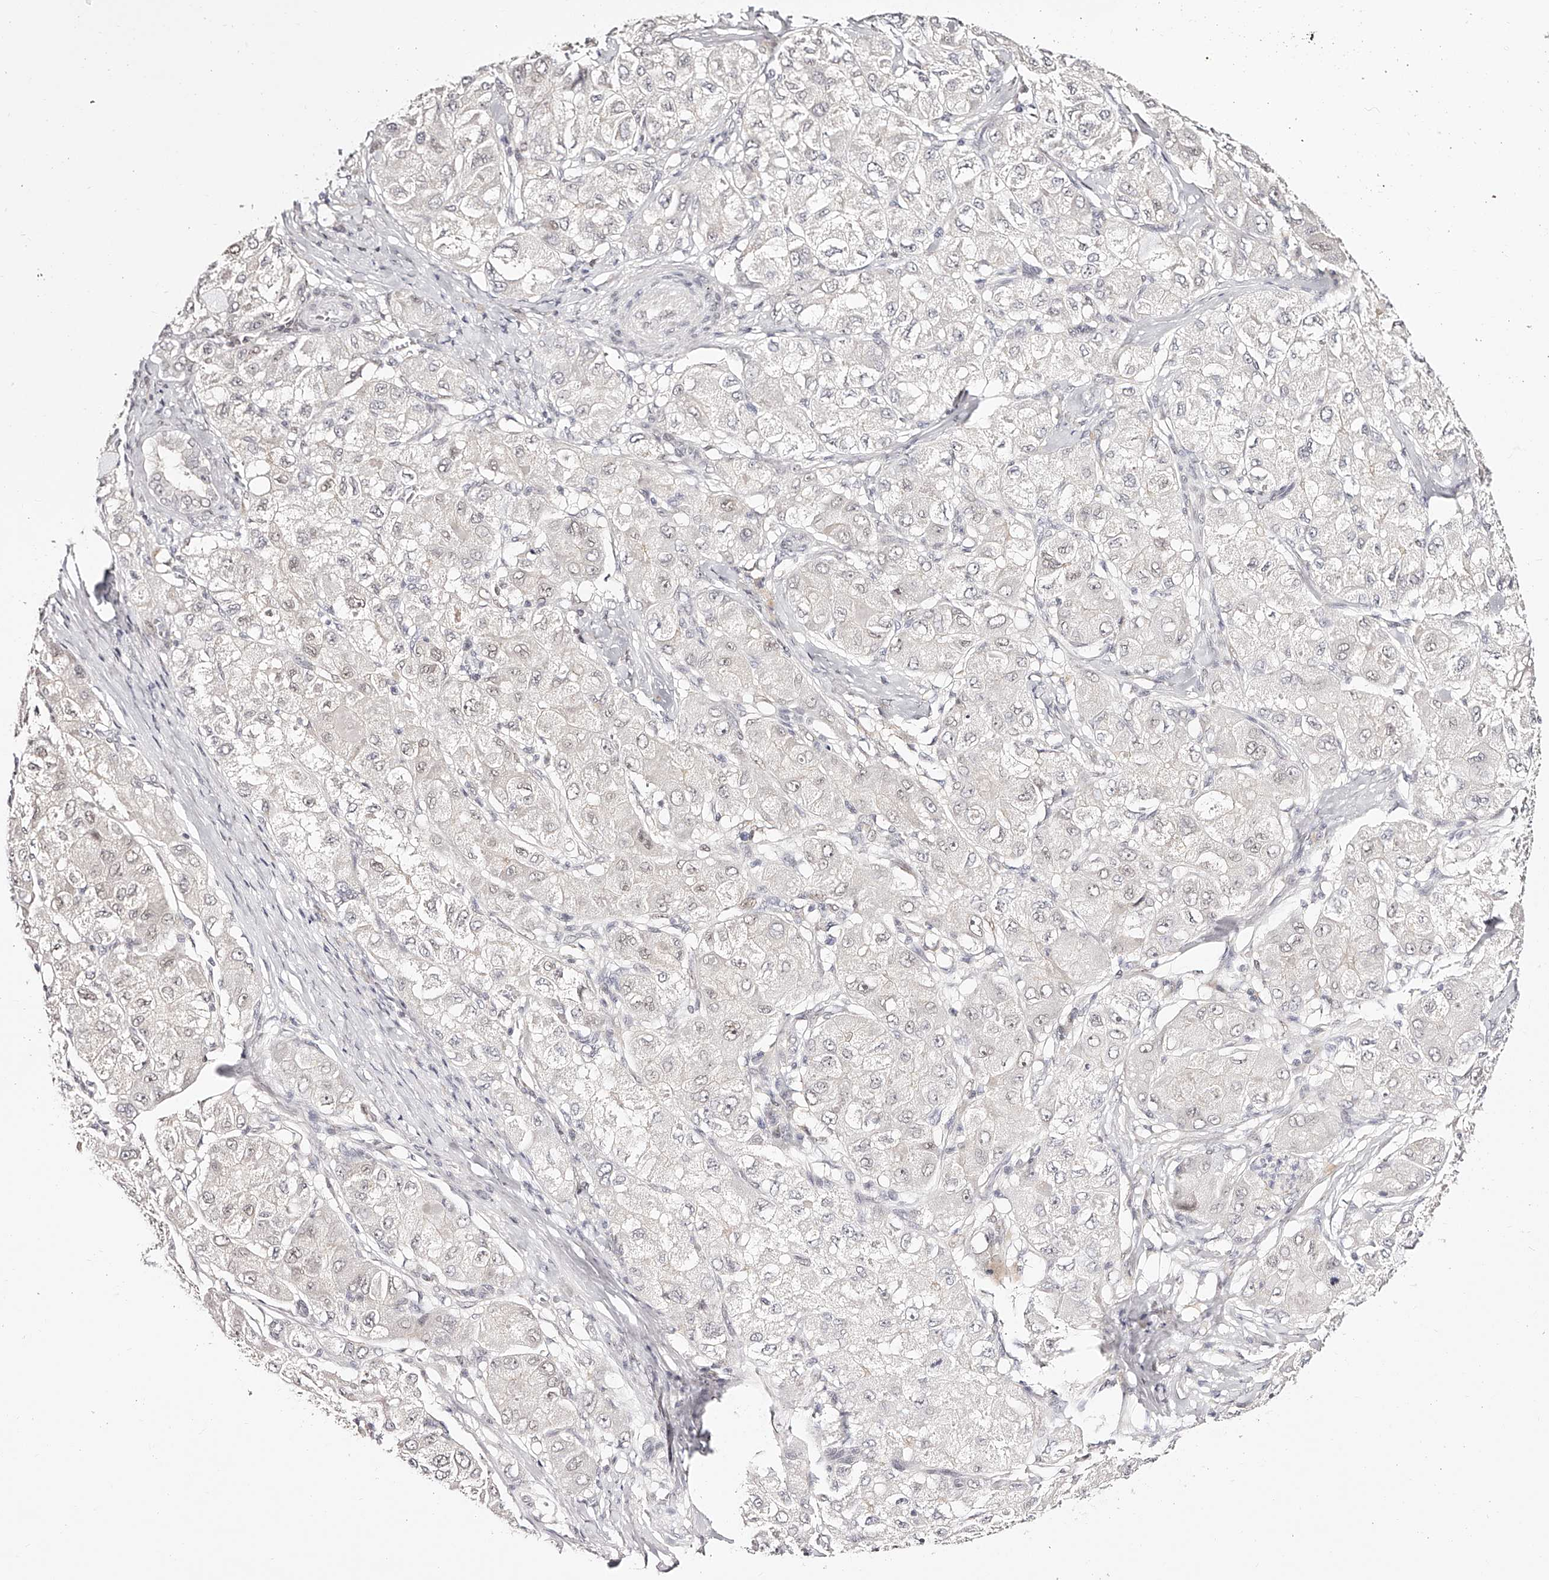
{"staining": {"intensity": "weak", "quantity": "<25%", "location": "nuclear"}, "tissue": "liver cancer", "cell_type": "Tumor cells", "image_type": "cancer", "snomed": [{"axis": "morphology", "description": "Carcinoma, Hepatocellular, NOS"}, {"axis": "topography", "description": "Liver"}], "caption": "Micrograph shows no protein expression in tumor cells of liver cancer tissue. Brightfield microscopy of immunohistochemistry stained with DAB (brown) and hematoxylin (blue), captured at high magnification.", "gene": "USF3", "patient": {"sex": "male", "age": 80}}